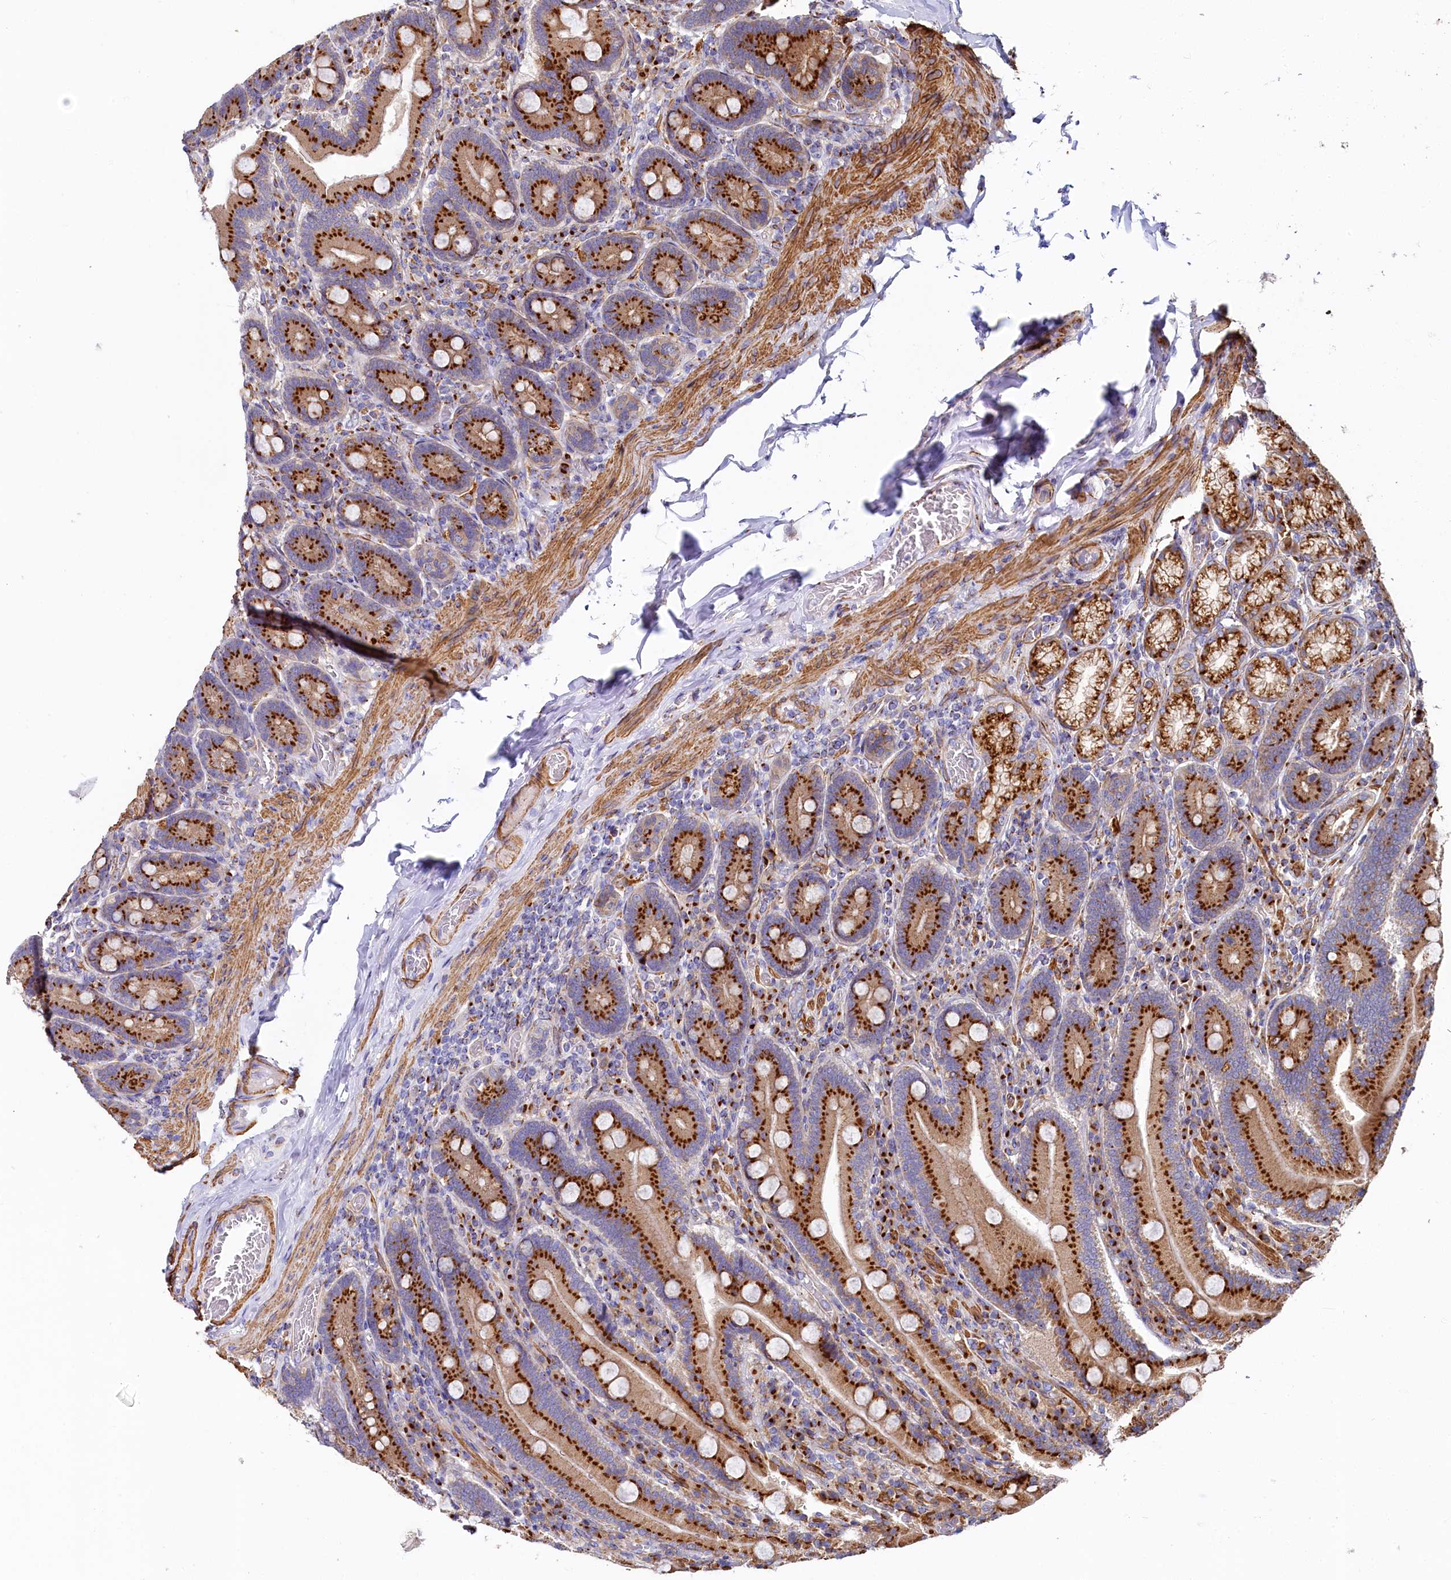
{"staining": {"intensity": "strong", "quantity": ">75%", "location": "cytoplasmic/membranous"}, "tissue": "duodenum", "cell_type": "Glandular cells", "image_type": "normal", "snomed": [{"axis": "morphology", "description": "Normal tissue, NOS"}, {"axis": "topography", "description": "Duodenum"}], "caption": "Protein staining exhibits strong cytoplasmic/membranous expression in about >75% of glandular cells in benign duodenum.", "gene": "BET1L", "patient": {"sex": "female", "age": 62}}